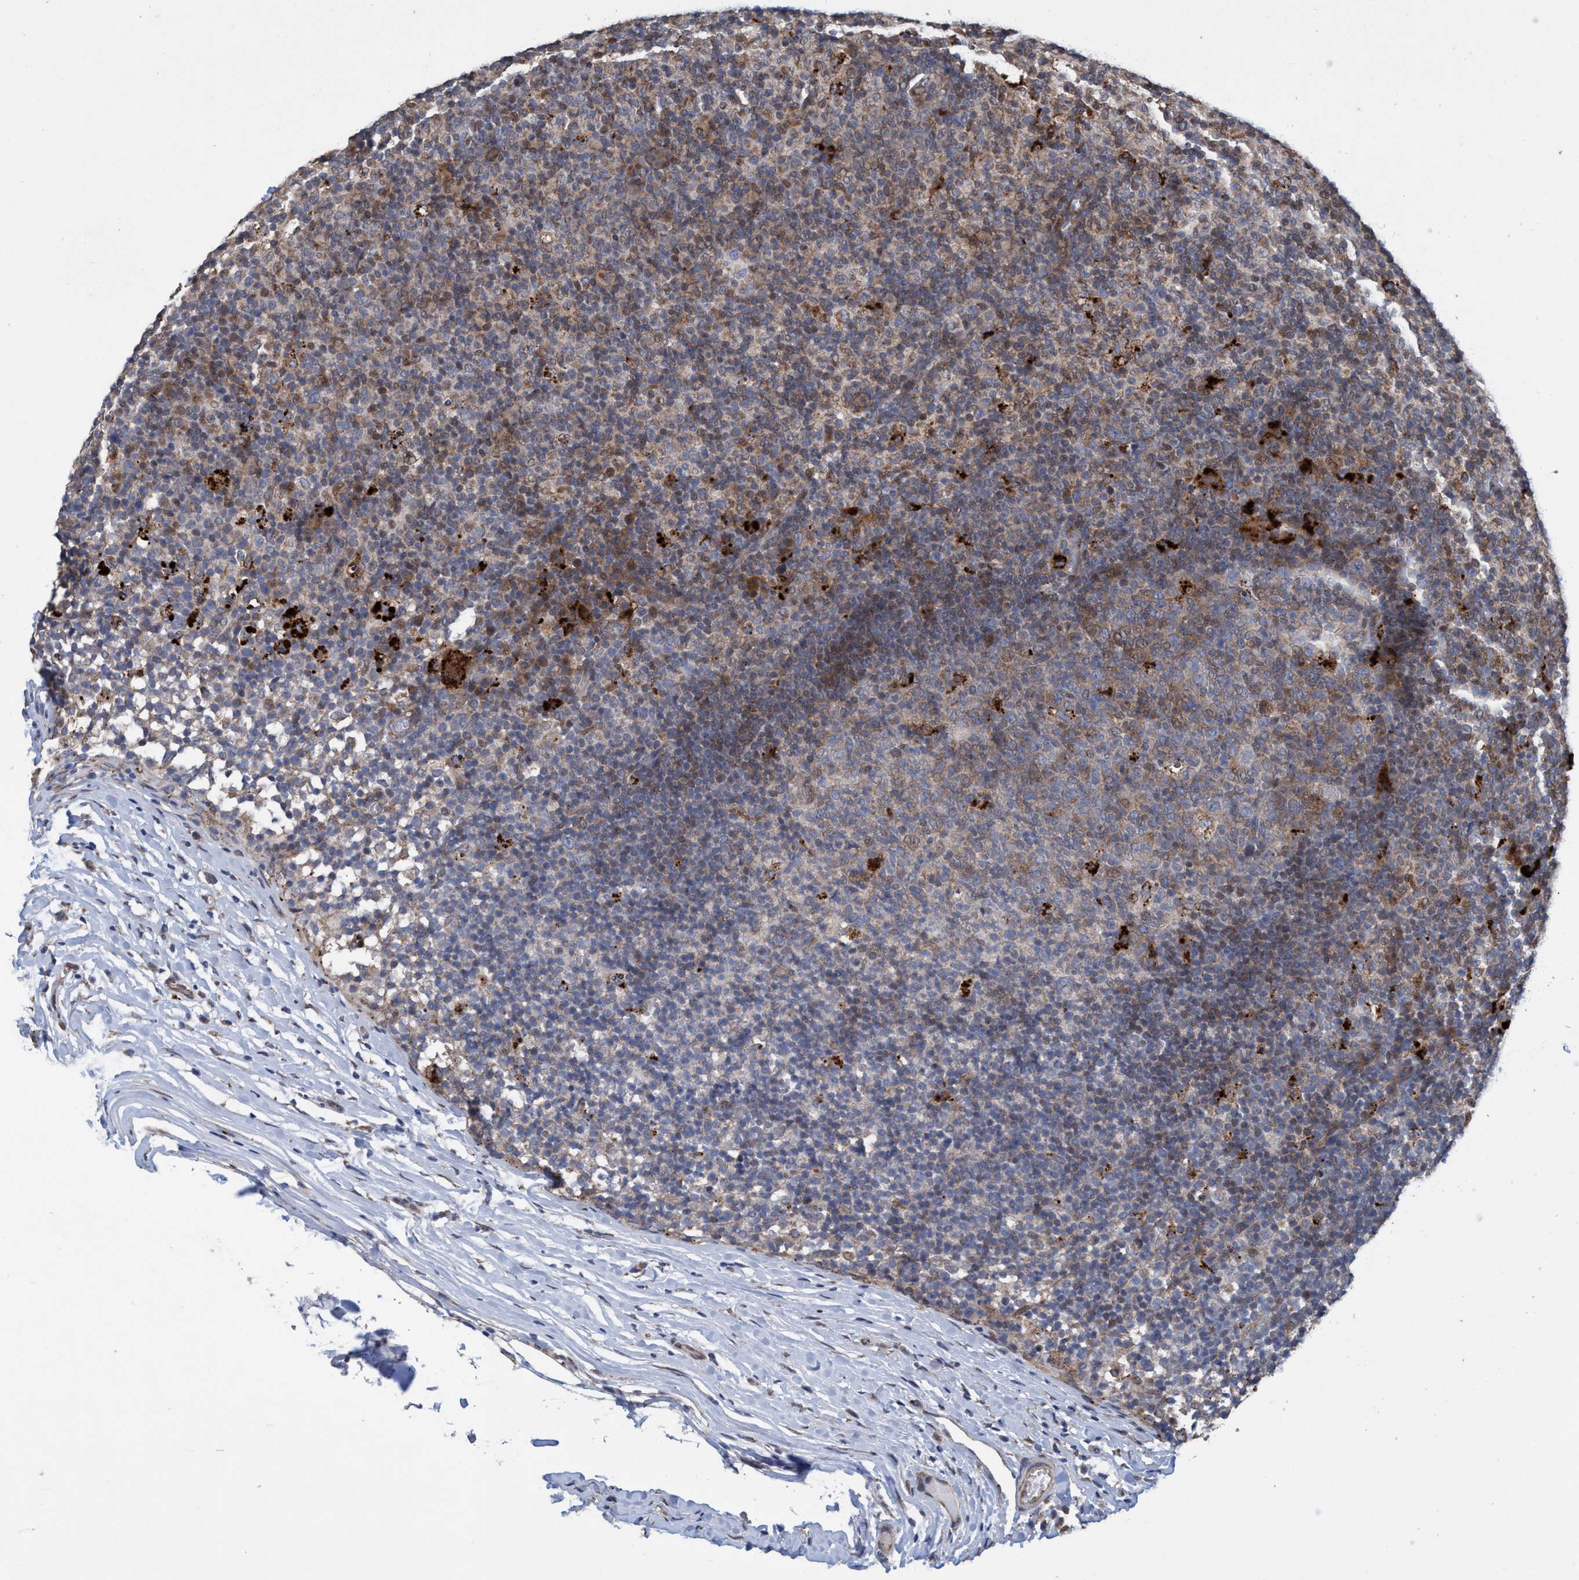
{"staining": {"intensity": "moderate", "quantity": "25%-75%", "location": "cytoplasmic/membranous"}, "tissue": "lymph node", "cell_type": "Germinal center cells", "image_type": "normal", "snomed": [{"axis": "morphology", "description": "Normal tissue, NOS"}, {"axis": "morphology", "description": "Inflammation, NOS"}, {"axis": "topography", "description": "Lymph node"}], "caption": "Protein staining of normal lymph node displays moderate cytoplasmic/membranous expression in about 25%-75% of germinal center cells.", "gene": "BBS9", "patient": {"sex": "male", "age": 55}}